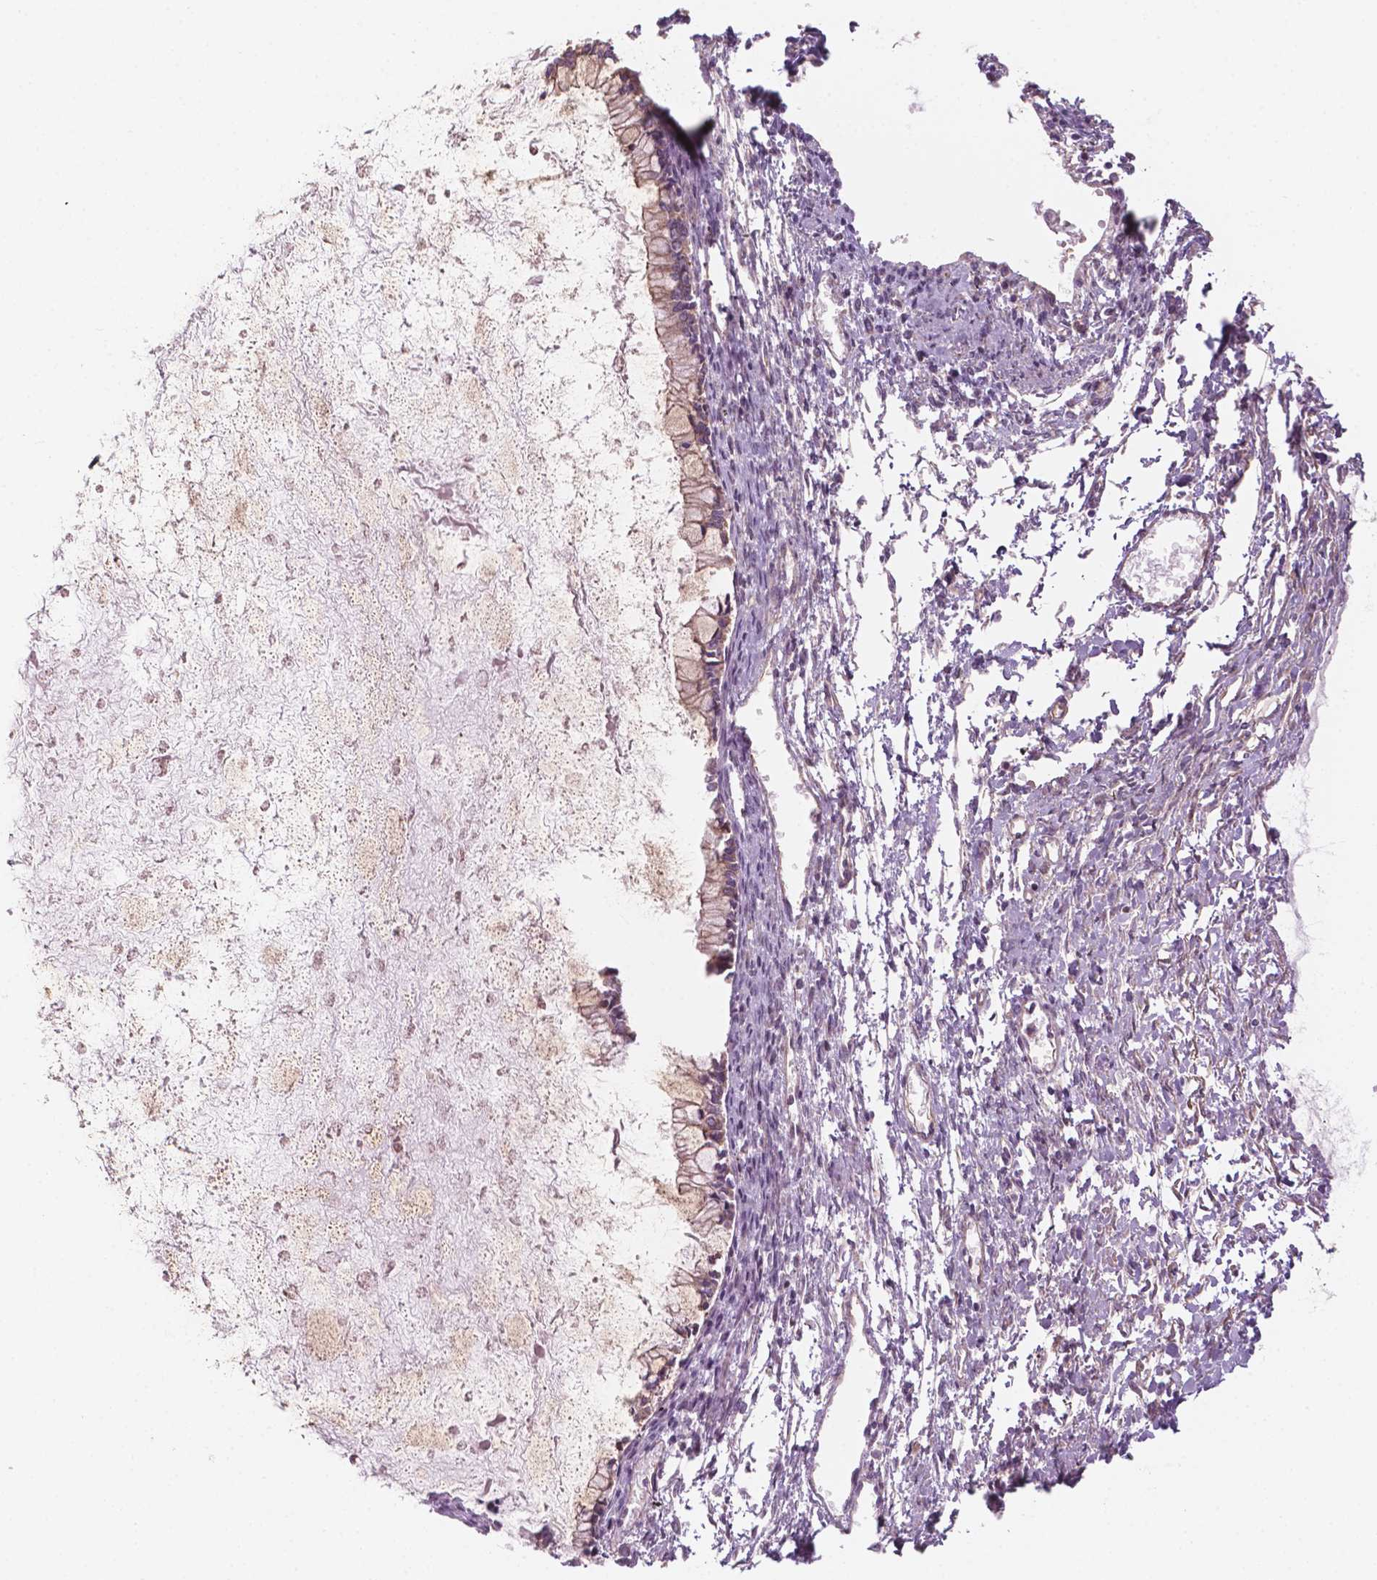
{"staining": {"intensity": "weak", "quantity": "<25%", "location": "cytoplasmic/membranous"}, "tissue": "ovarian cancer", "cell_type": "Tumor cells", "image_type": "cancer", "snomed": [{"axis": "morphology", "description": "Cystadenocarcinoma, mucinous, NOS"}, {"axis": "topography", "description": "Ovary"}], "caption": "This histopathology image is of ovarian cancer stained with immunohistochemistry (IHC) to label a protein in brown with the nuclei are counter-stained blue. There is no staining in tumor cells. (DAB (3,3'-diaminobenzidine) immunohistochemistry, high magnification).", "gene": "SURF4", "patient": {"sex": "female", "age": 67}}